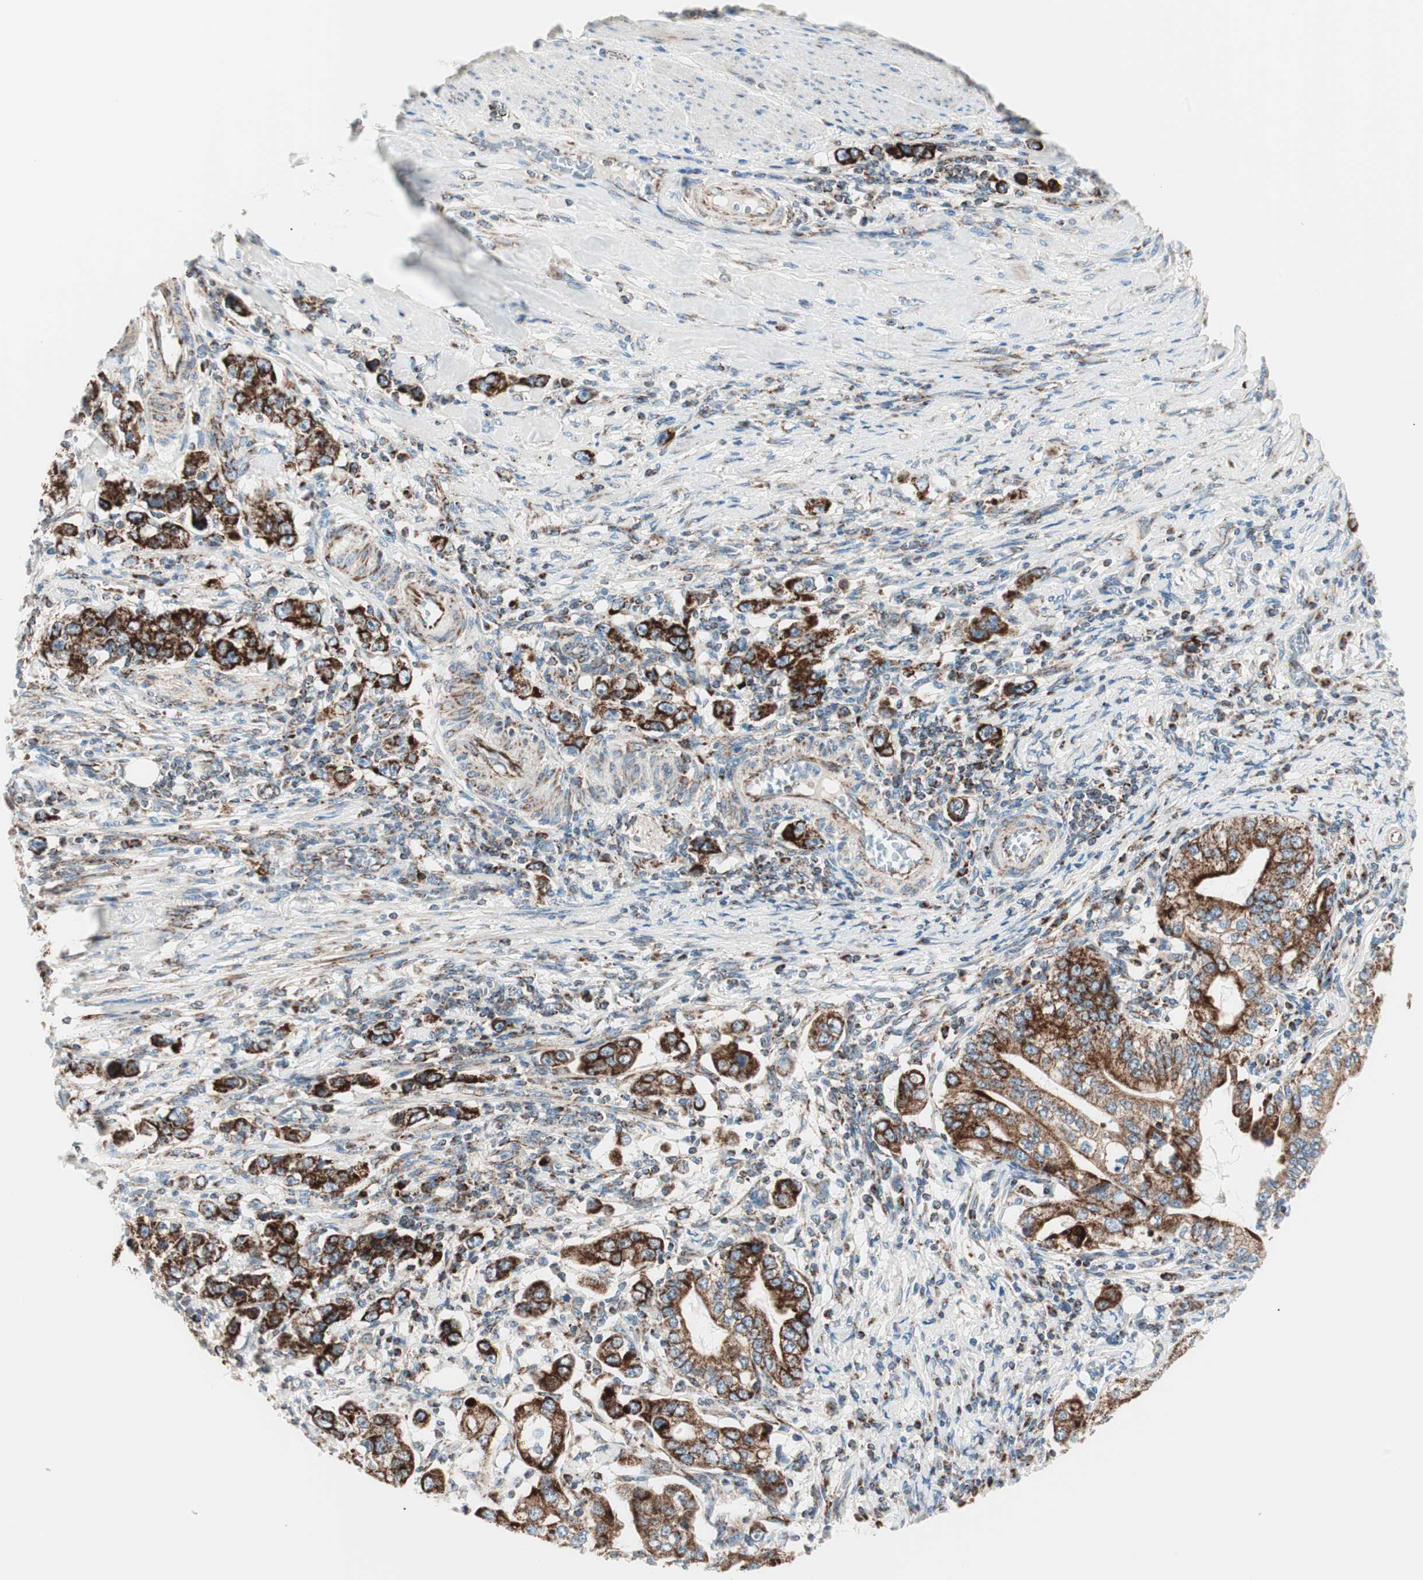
{"staining": {"intensity": "strong", "quantity": ">75%", "location": "cytoplasmic/membranous"}, "tissue": "stomach cancer", "cell_type": "Tumor cells", "image_type": "cancer", "snomed": [{"axis": "morphology", "description": "Adenocarcinoma, NOS"}, {"axis": "topography", "description": "Stomach, lower"}], "caption": "This is a photomicrograph of immunohistochemistry (IHC) staining of stomach cancer, which shows strong positivity in the cytoplasmic/membranous of tumor cells.", "gene": "TOMM20", "patient": {"sex": "female", "age": 72}}